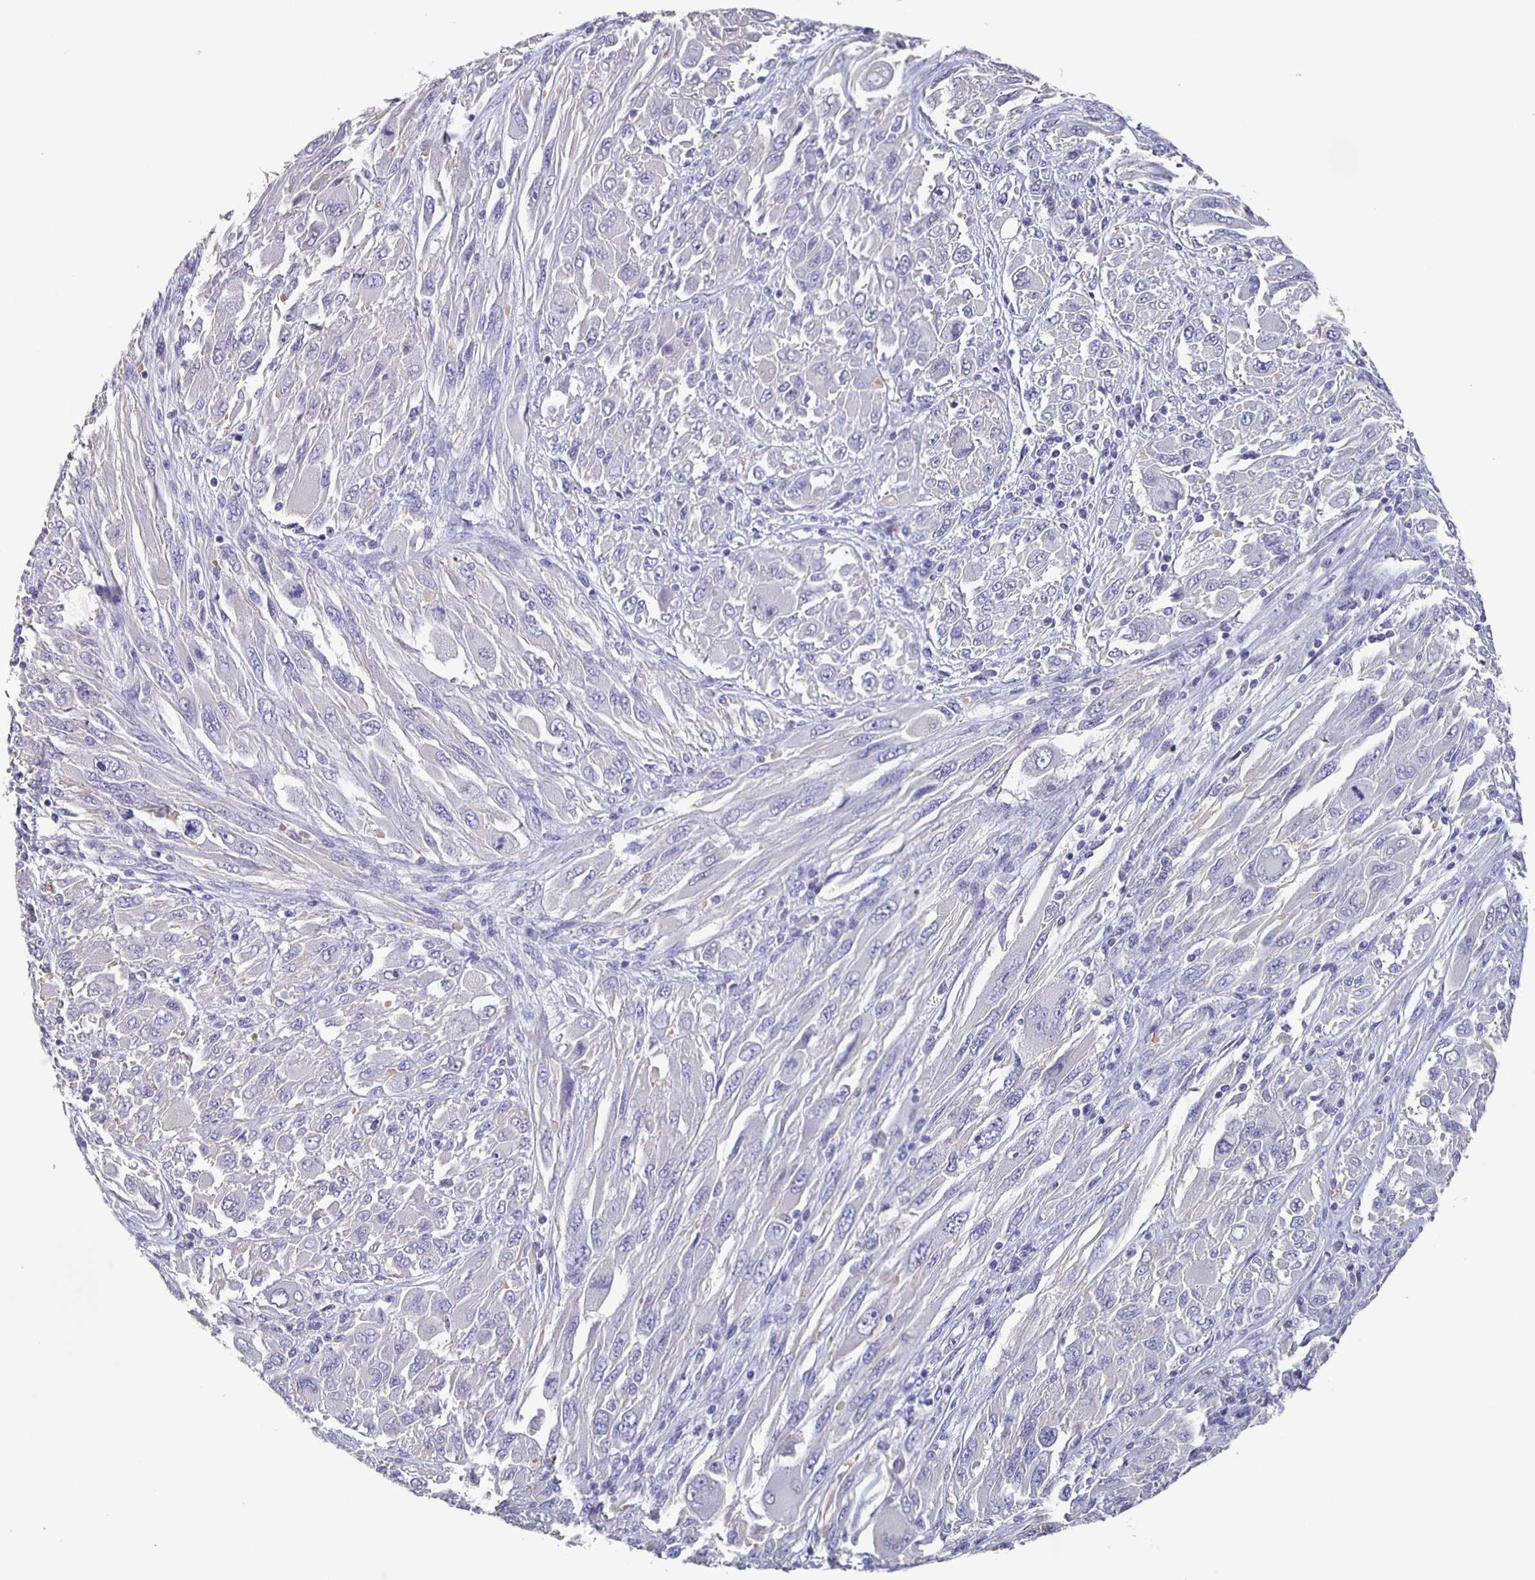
{"staining": {"intensity": "negative", "quantity": "none", "location": "none"}, "tissue": "melanoma", "cell_type": "Tumor cells", "image_type": "cancer", "snomed": [{"axis": "morphology", "description": "Malignant melanoma, NOS"}, {"axis": "topography", "description": "Skin"}], "caption": "Malignant melanoma was stained to show a protein in brown. There is no significant positivity in tumor cells. (IHC, brightfield microscopy, high magnification).", "gene": "CACNA2D2", "patient": {"sex": "female", "age": 91}}